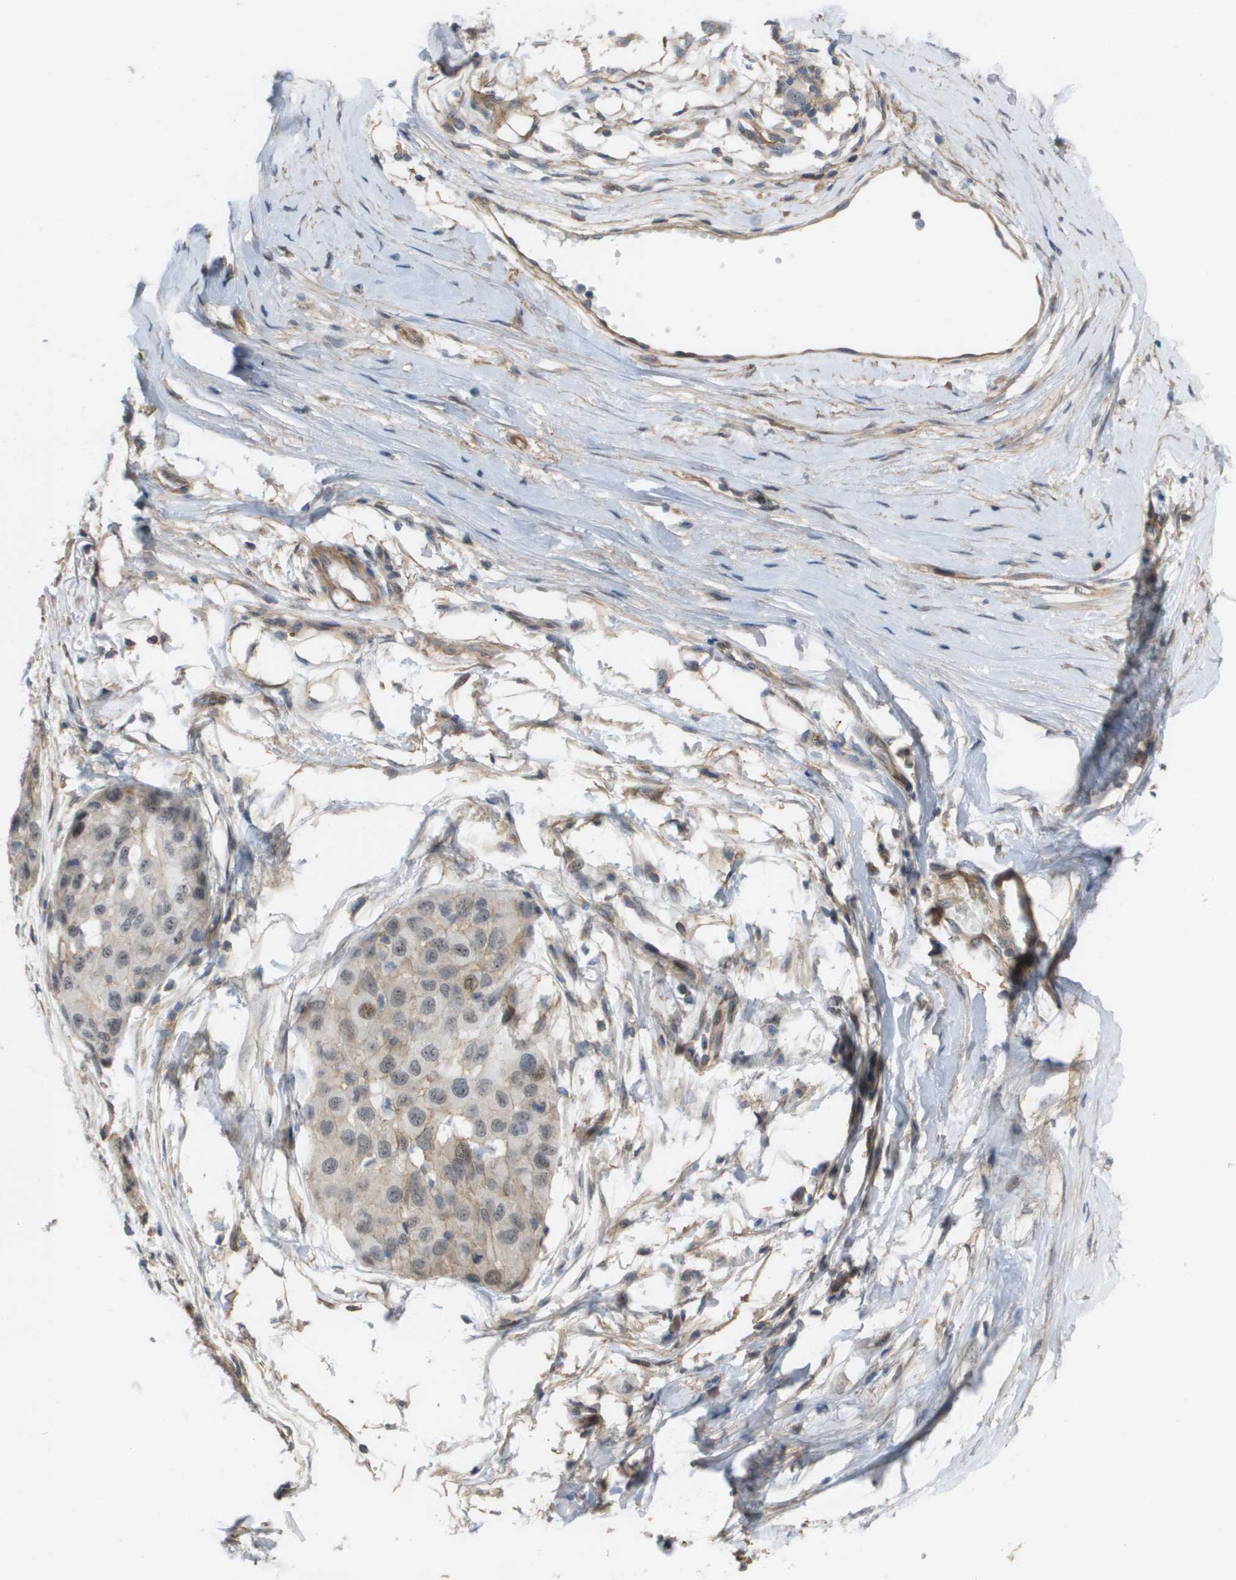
{"staining": {"intensity": "negative", "quantity": "none", "location": "none"}, "tissue": "melanoma", "cell_type": "Tumor cells", "image_type": "cancer", "snomed": [{"axis": "morphology", "description": "Normal tissue, NOS"}, {"axis": "morphology", "description": "Malignant melanoma, NOS"}, {"axis": "topography", "description": "Skin"}], "caption": "The micrograph shows no significant staining in tumor cells of melanoma. (Brightfield microscopy of DAB (3,3'-diaminobenzidine) immunohistochemistry (IHC) at high magnification).", "gene": "MTARC2", "patient": {"sex": "male", "age": 62}}